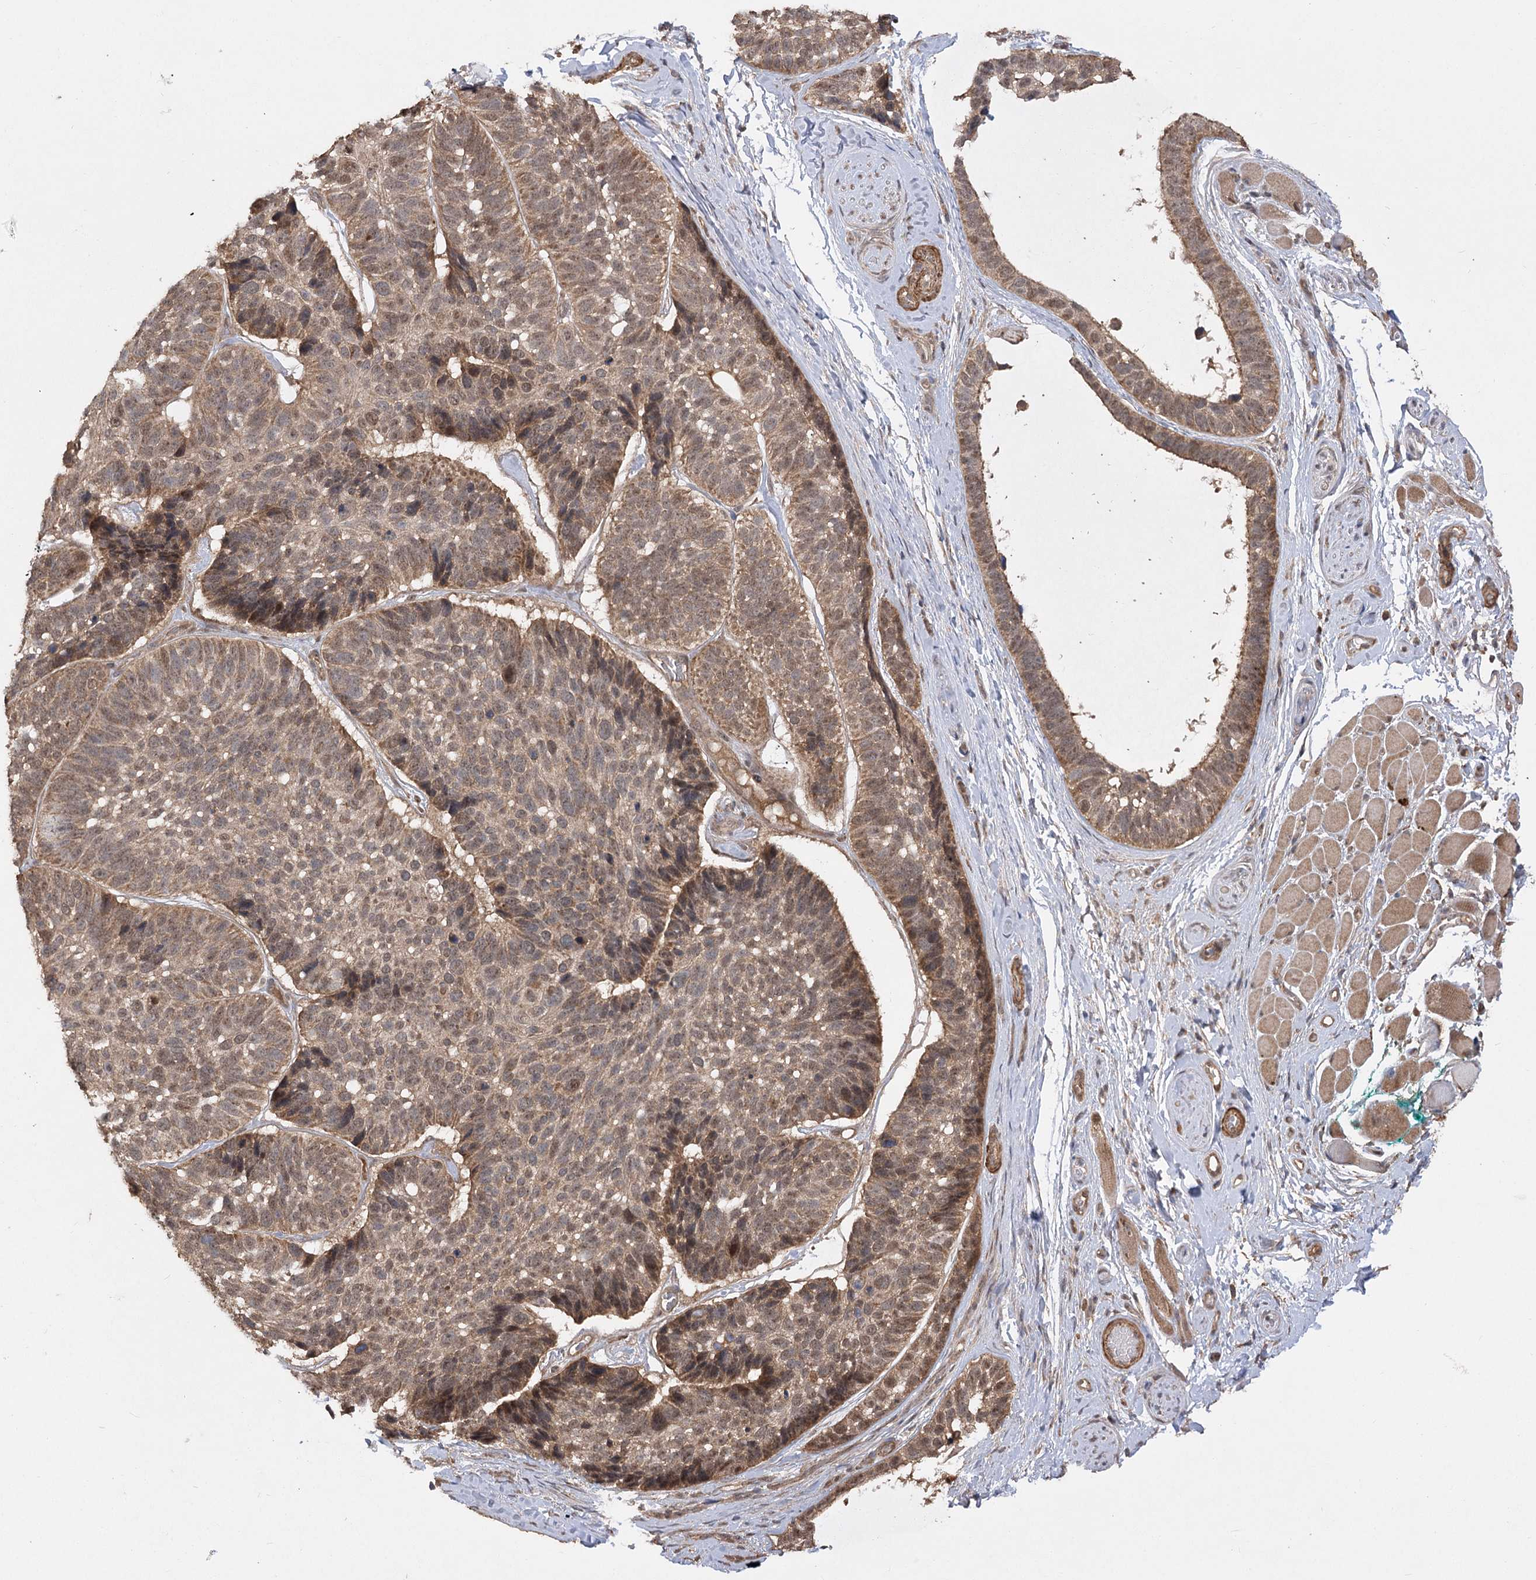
{"staining": {"intensity": "moderate", "quantity": ">75%", "location": "cytoplasmic/membranous,nuclear"}, "tissue": "skin cancer", "cell_type": "Tumor cells", "image_type": "cancer", "snomed": [{"axis": "morphology", "description": "Basal cell carcinoma"}, {"axis": "topography", "description": "Skin"}], "caption": "Skin basal cell carcinoma stained with a brown dye shows moderate cytoplasmic/membranous and nuclear positive staining in approximately >75% of tumor cells.", "gene": "TENM2", "patient": {"sex": "male", "age": 62}}